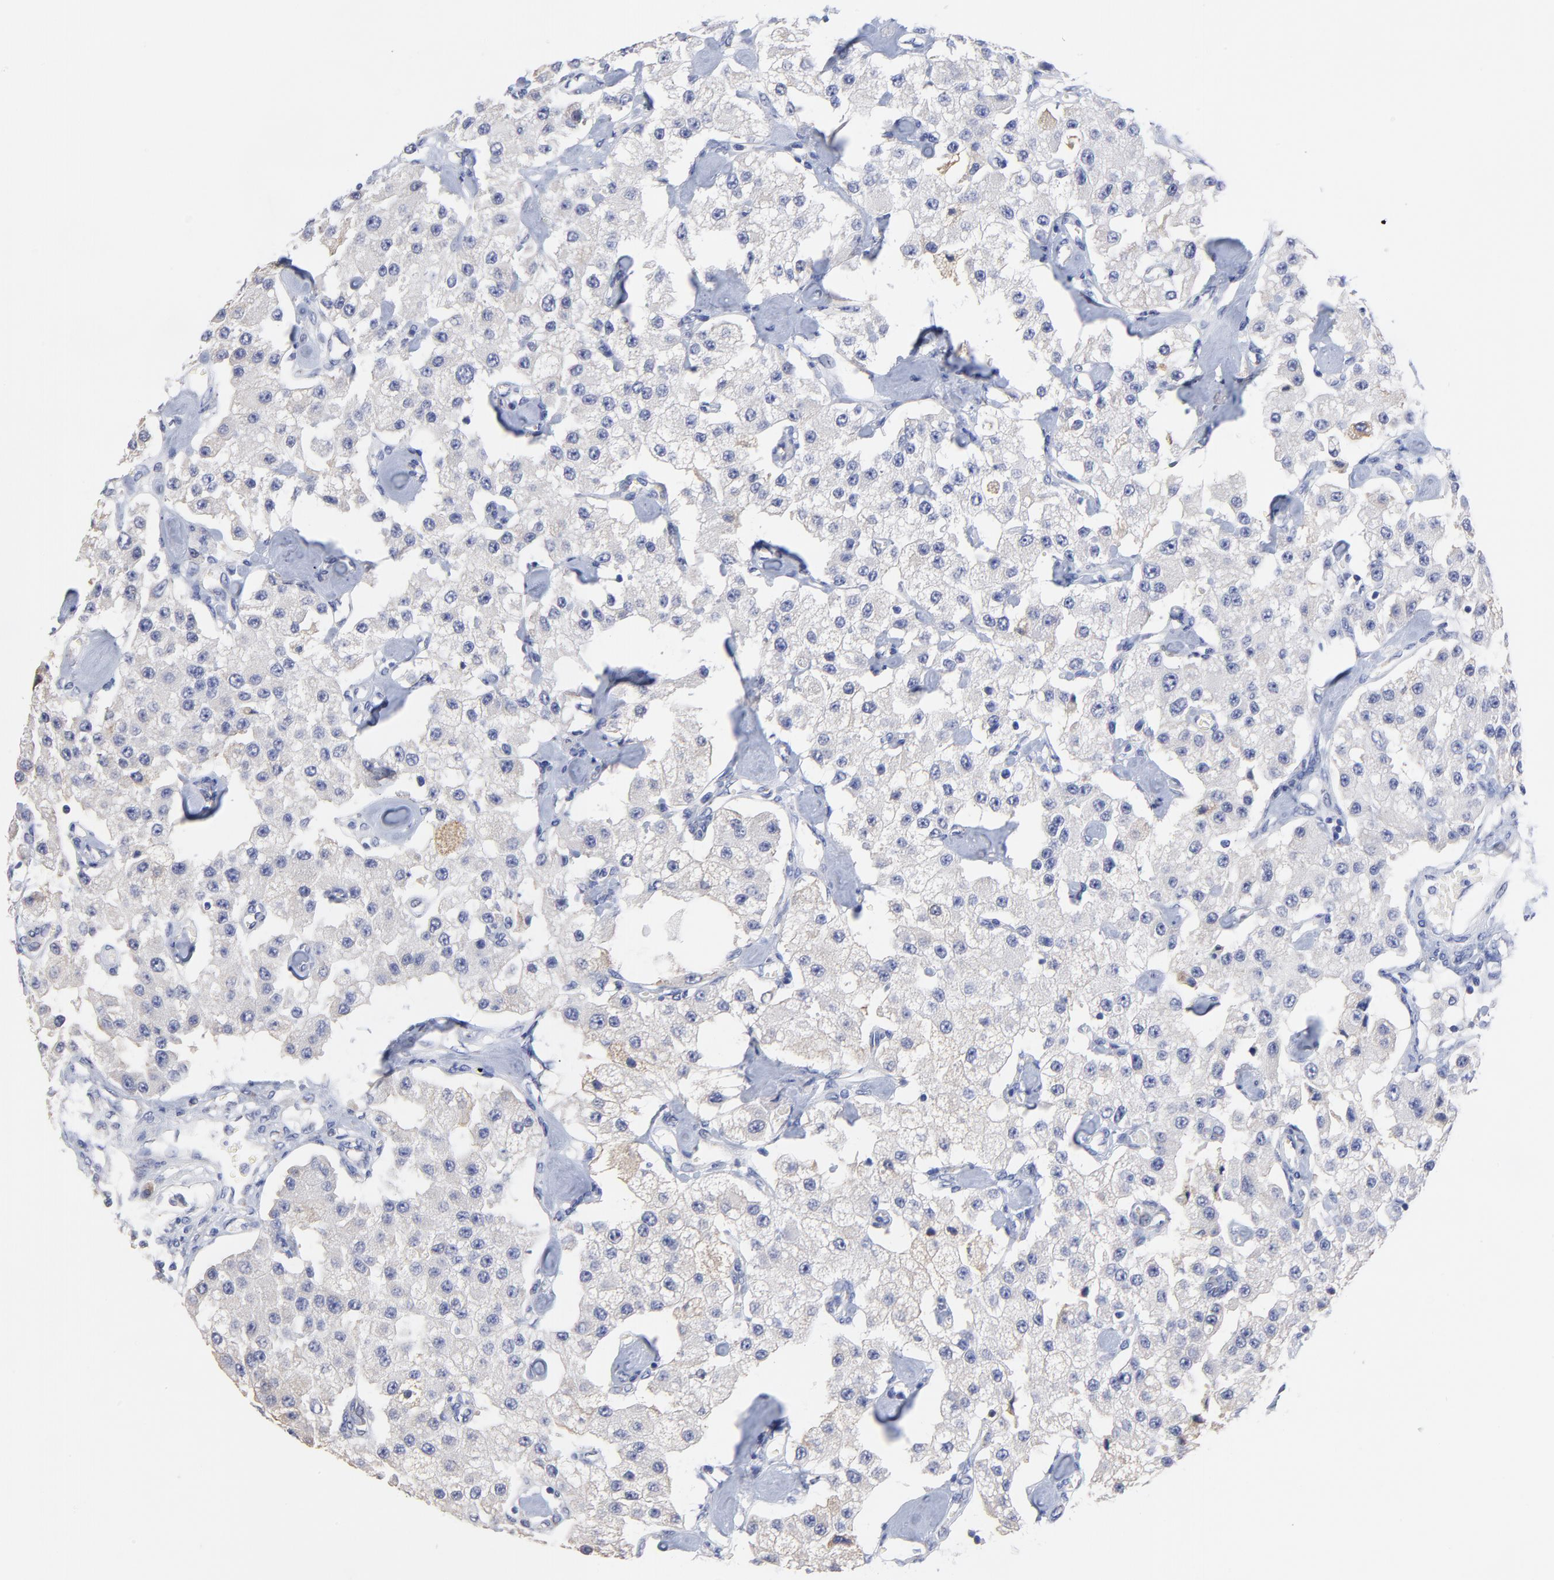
{"staining": {"intensity": "weak", "quantity": "<25%", "location": "cytoplasmic/membranous"}, "tissue": "carcinoid", "cell_type": "Tumor cells", "image_type": "cancer", "snomed": [{"axis": "morphology", "description": "Carcinoid, malignant, NOS"}, {"axis": "topography", "description": "Pancreas"}], "caption": "Malignant carcinoid was stained to show a protein in brown. There is no significant positivity in tumor cells.", "gene": "LAX1", "patient": {"sex": "male", "age": 41}}